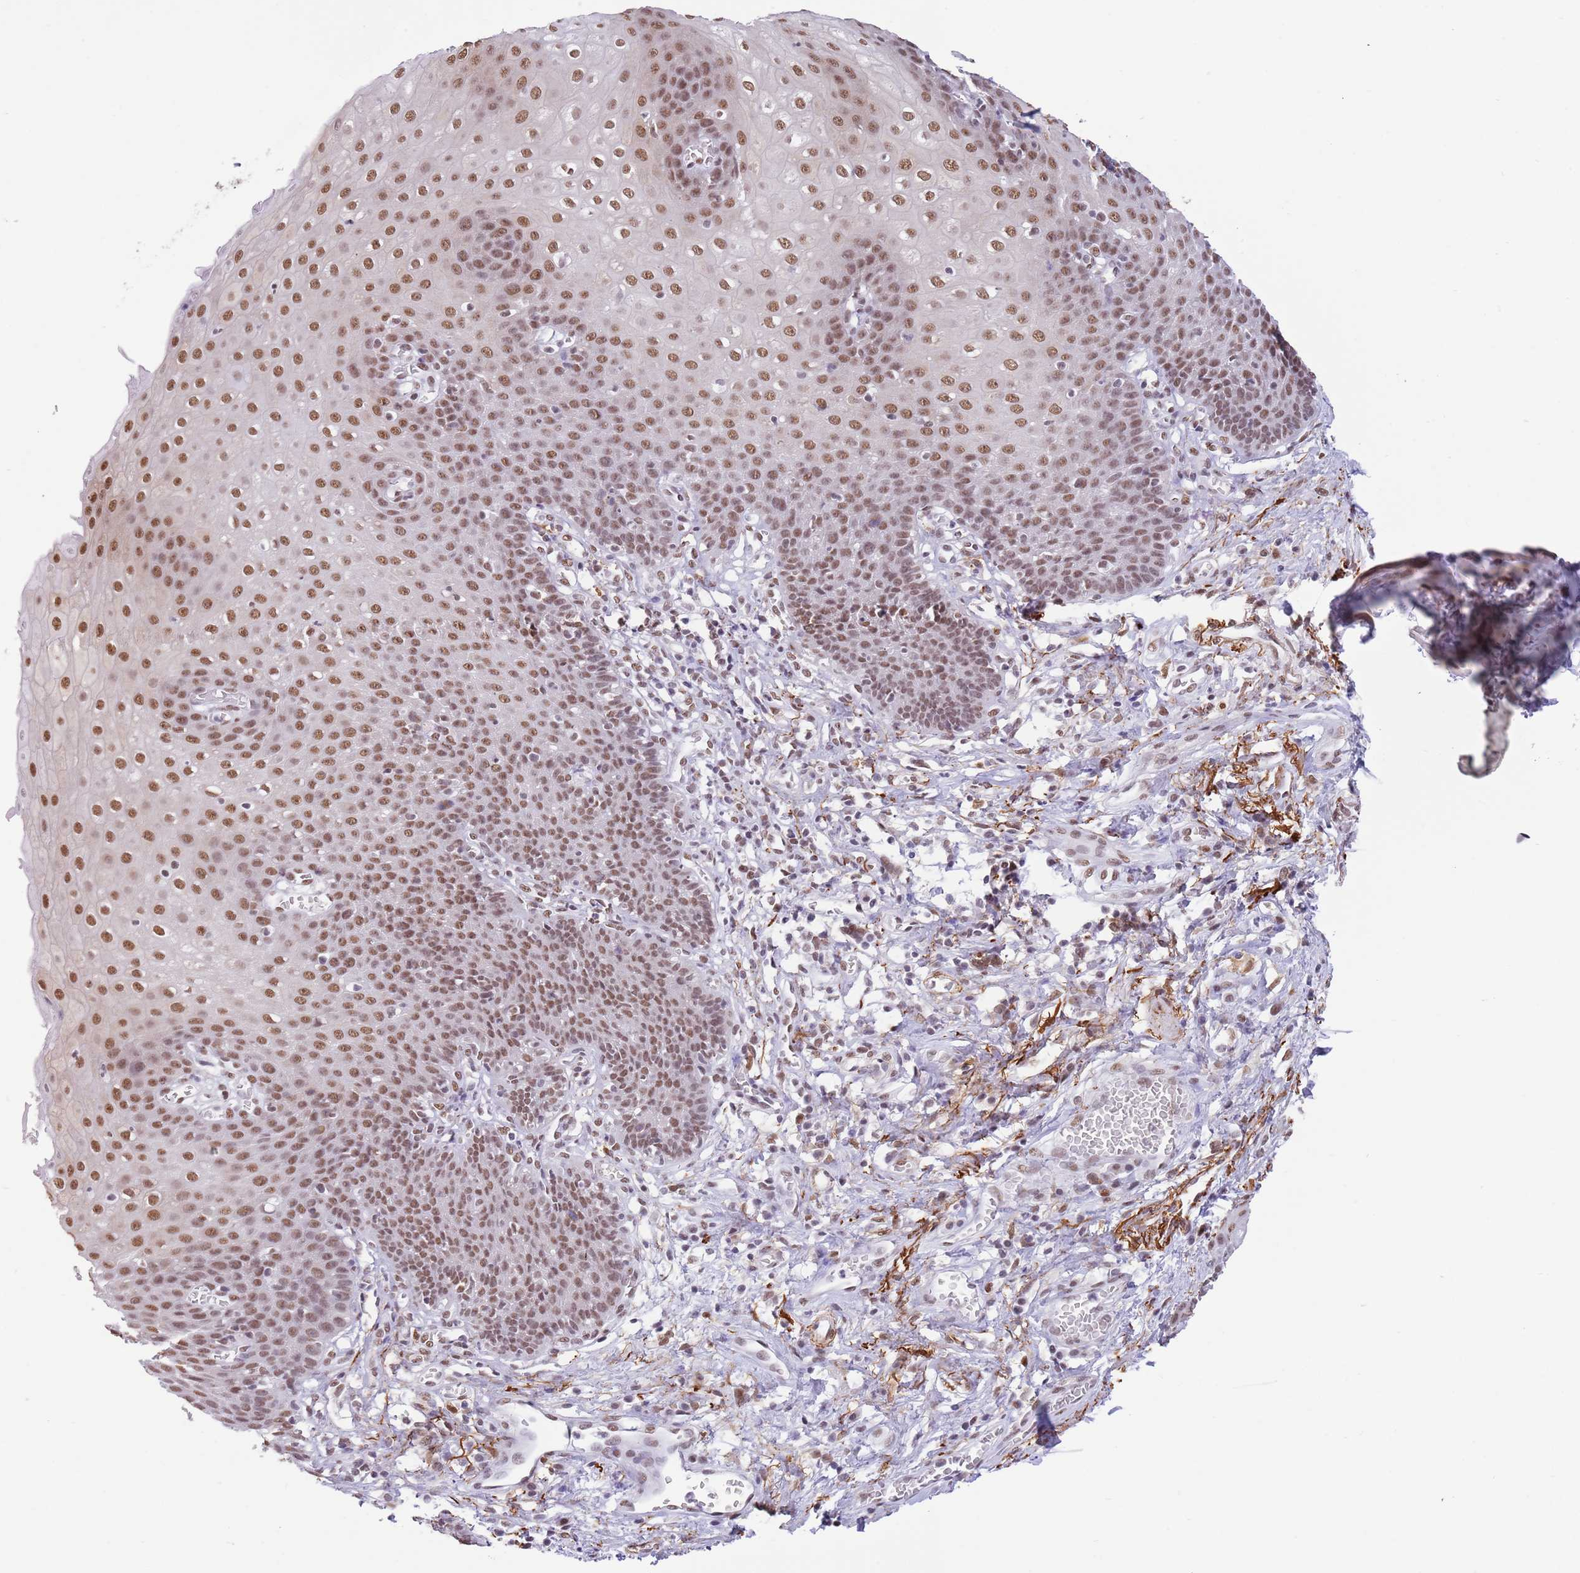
{"staining": {"intensity": "moderate", "quantity": ">75%", "location": "nuclear"}, "tissue": "esophagus", "cell_type": "Squamous epithelial cells", "image_type": "normal", "snomed": [{"axis": "morphology", "description": "Normal tissue, NOS"}, {"axis": "topography", "description": "Esophagus"}], "caption": "Immunohistochemical staining of normal human esophagus shows moderate nuclear protein positivity in approximately >75% of squamous epithelial cells. The protein is stained brown, and the nuclei are stained in blue (DAB IHC with brightfield microscopy, high magnification).", "gene": "TRIM32", "patient": {"sex": "male", "age": 71}}